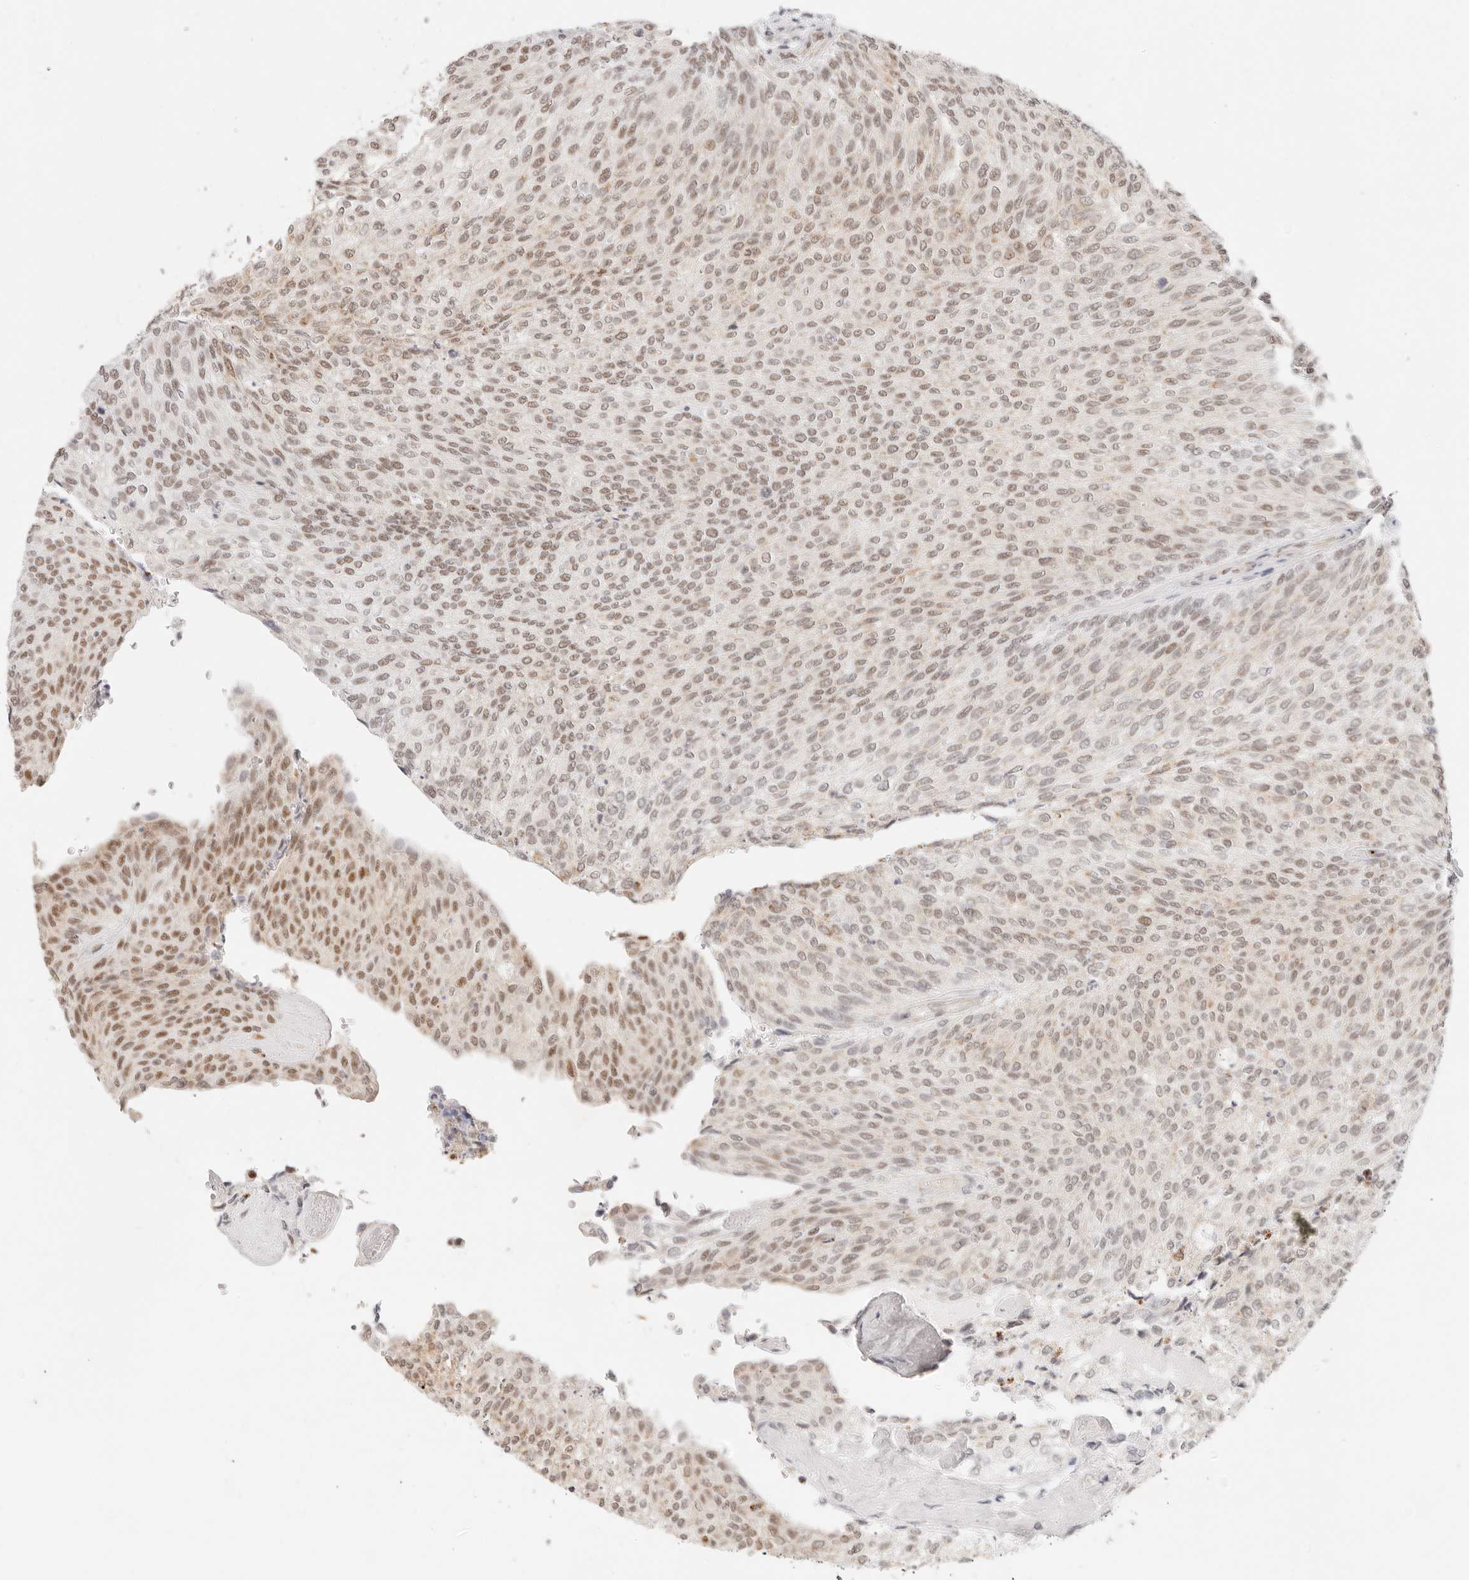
{"staining": {"intensity": "moderate", "quantity": "25%-75%", "location": "nuclear"}, "tissue": "urothelial cancer", "cell_type": "Tumor cells", "image_type": "cancer", "snomed": [{"axis": "morphology", "description": "Urothelial carcinoma, Low grade"}, {"axis": "topography", "description": "Urinary bladder"}], "caption": "Immunohistochemistry (IHC) (DAB (3,3'-diaminobenzidine)) staining of urothelial cancer shows moderate nuclear protein expression in approximately 25%-75% of tumor cells. (Stains: DAB in brown, nuclei in blue, Microscopy: brightfield microscopy at high magnification).", "gene": "ZC3H11A", "patient": {"sex": "female", "age": 79}}